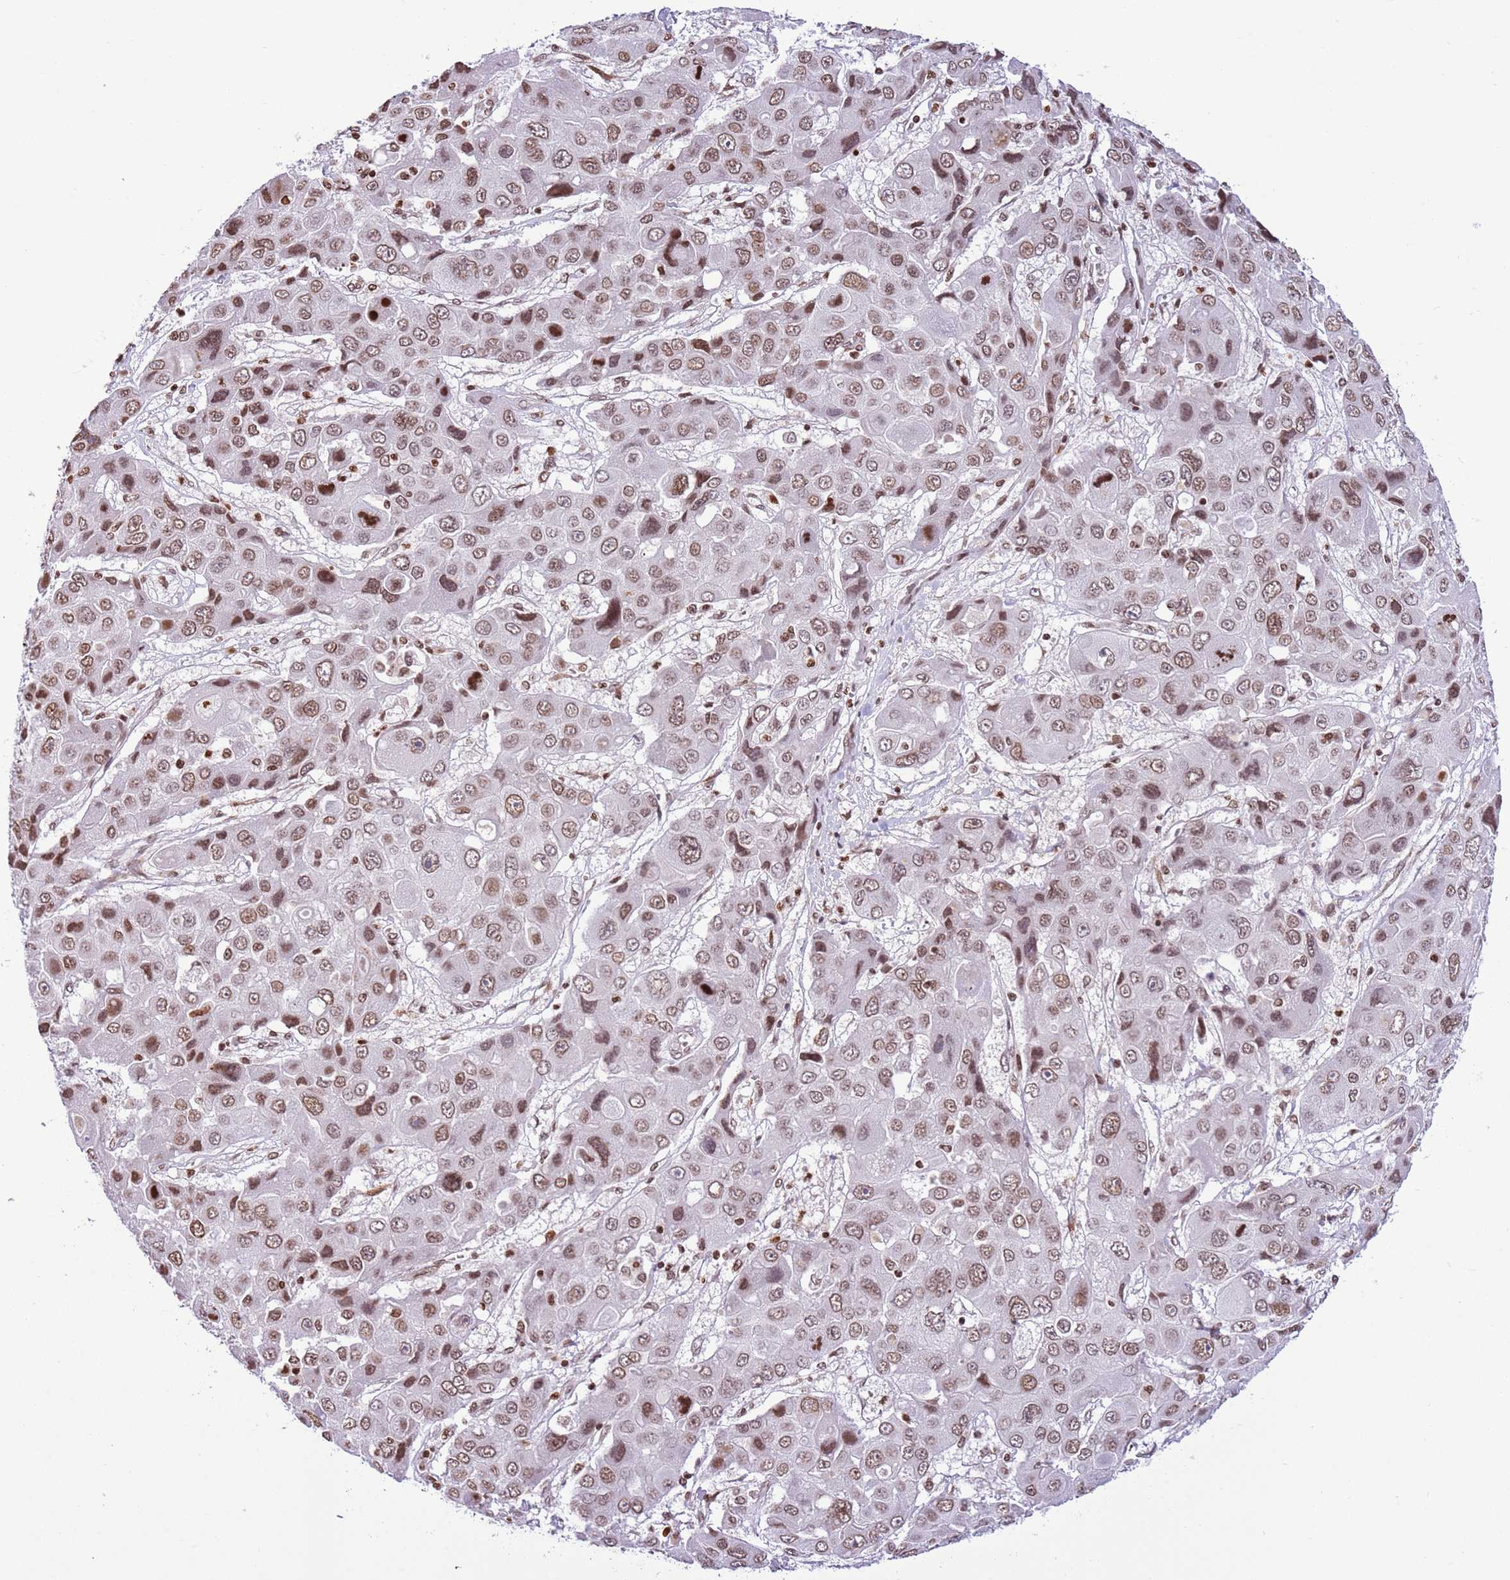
{"staining": {"intensity": "moderate", "quantity": ">75%", "location": "nuclear"}, "tissue": "liver cancer", "cell_type": "Tumor cells", "image_type": "cancer", "snomed": [{"axis": "morphology", "description": "Cholangiocarcinoma"}, {"axis": "topography", "description": "Liver"}], "caption": "Immunohistochemical staining of liver cancer (cholangiocarcinoma) demonstrates medium levels of moderate nuclear staining in approximately >75% of tumor cells. Immunohistochemistry (ihc) stains the protein in brown and the nuclei are stained blue.", "gene": "NRIP1", "patient": {"sex": "male", "age": 67}}